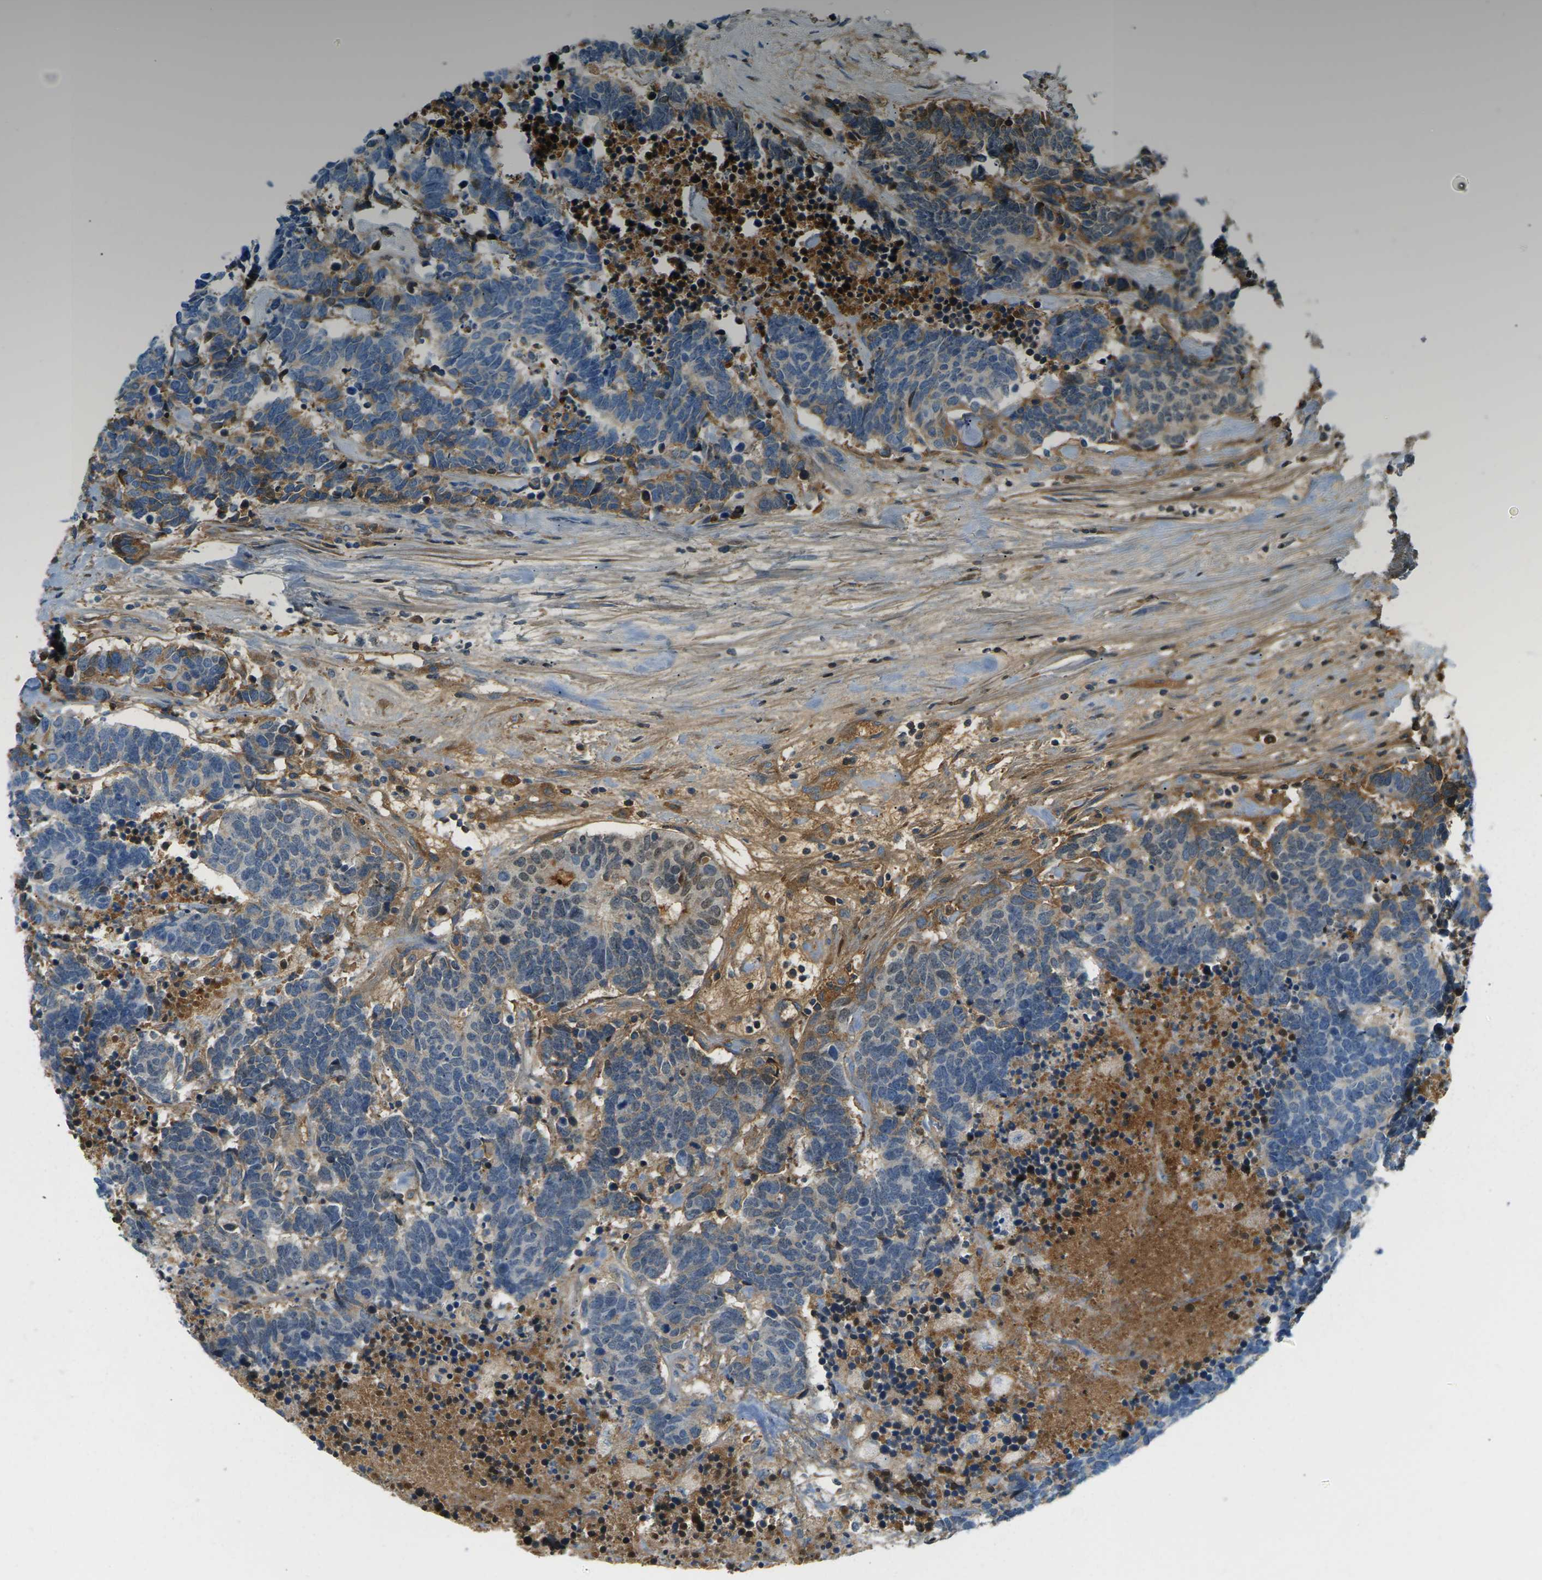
{"staining": {"intensity": "moderate", "quantity": "<25%", "location": "cytoplasmic/membranous"}, "tissue": "carcinoid", "cell_type": "Tumor cells", "image_type": "cancer", "snomed": [{"axis": "morphology", "description": "Carcinoma, NOS"}, {"axis": "morphology", "description": "Carcinoid, malignant, NOS"}, {"axis": "topography", "description": "Urinary bladder"}], "caption": "There is low levels of moderate cytoplasmic/membranous positivity in tumor cells of malignant carcinoid, as demonstrated by immunohistochemical staining (brown color).", "gene": "CFI", "patient": {"sex": "male", "age": 57}}